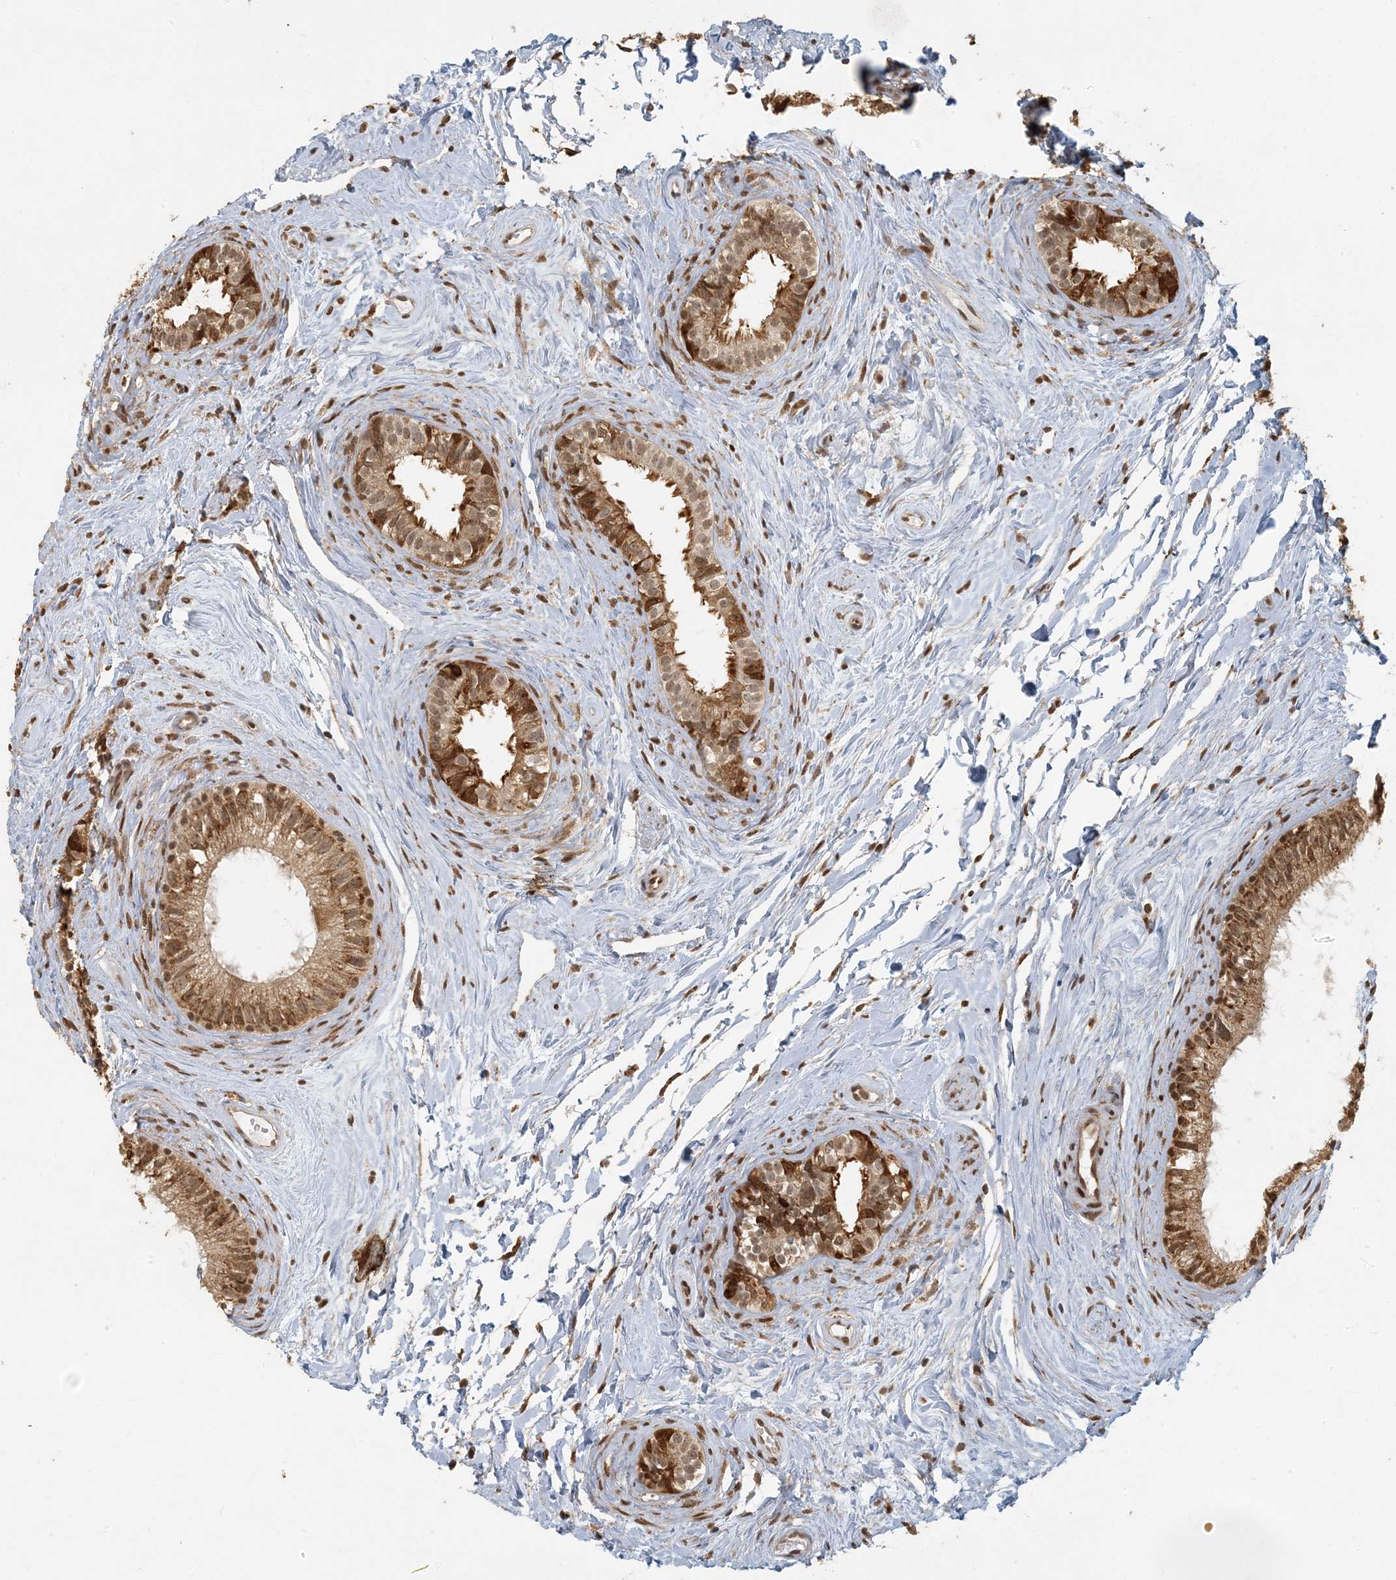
{"staining": {"intensity": "strong", "quantity": ">75%", "location": "cytoplasmic/membranous,nuclear"}, "tissue": "epididymis", "cell_type": "Glandular cells", "image_type": "normal", "snomed": [{"axis": "morphology", "description": "Normal tissue, NOS"}, {"axis": "topography", "description": "Epididymis"}], "caption": "Epididymis was stained to show a protein in brown. There is high levels of strong cytoplasmic/membranous,nuclear positivity in approximately >75% of glandular cells.", "gene": "AK9", "patient": {"sex": "male", "age": 71}}